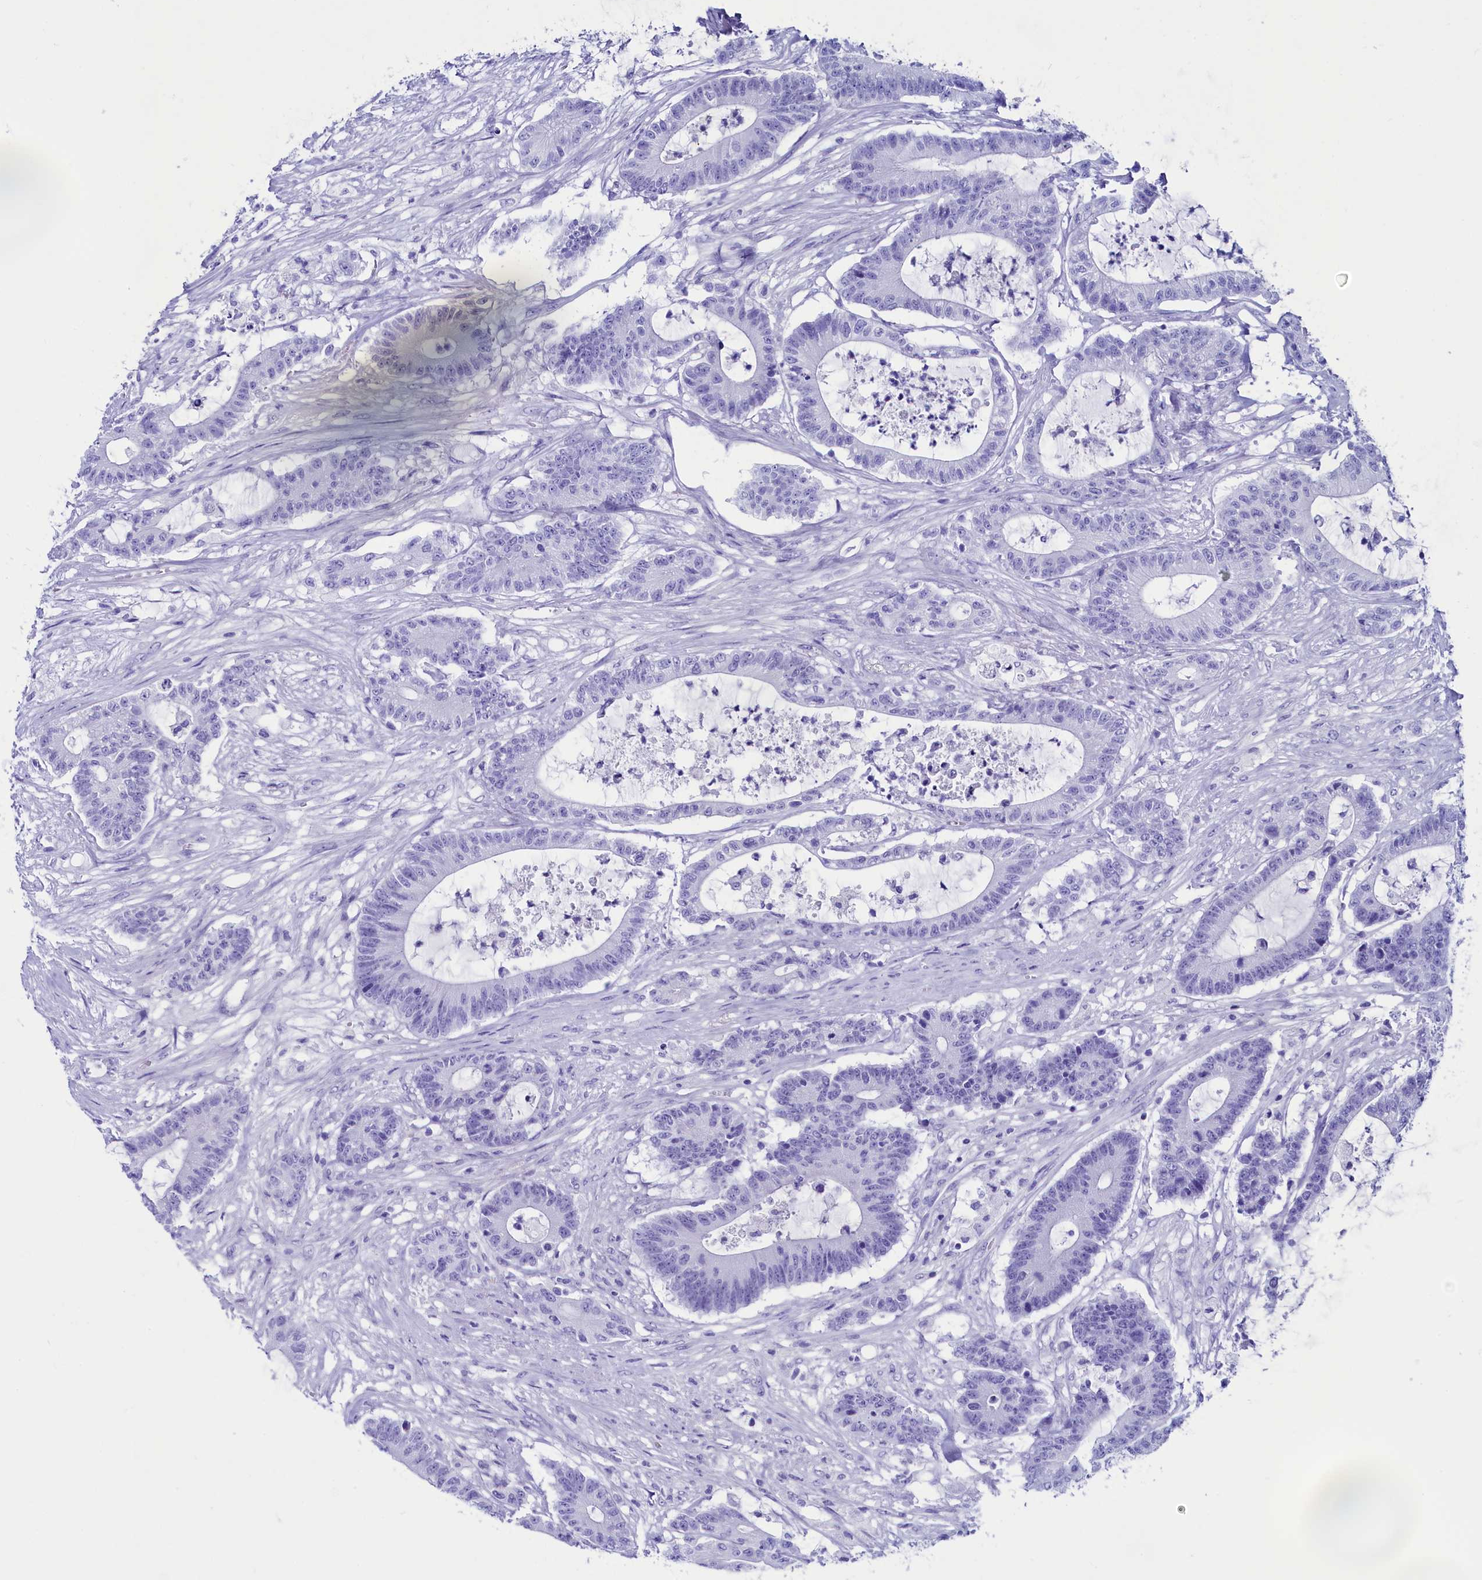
{"staining": {"intensity": "negative", "quantity": "none", "location": "none"}, "tissue": "colorectal cancer", "cell_type": "Tumor cells", "image_type": "cancer", "snomed": [{"axis": "morphology", "description": "Adenocarcinoma, NOS"}, {"axis": "topography", "description": "Colon"}], "caption": "The histopathology image displays no significant positivity in tumor cells of colorectal cancer (adenocarcinoma).", "gene": "ANKRD29", "patient": {"sex": "female", "age": 84}}